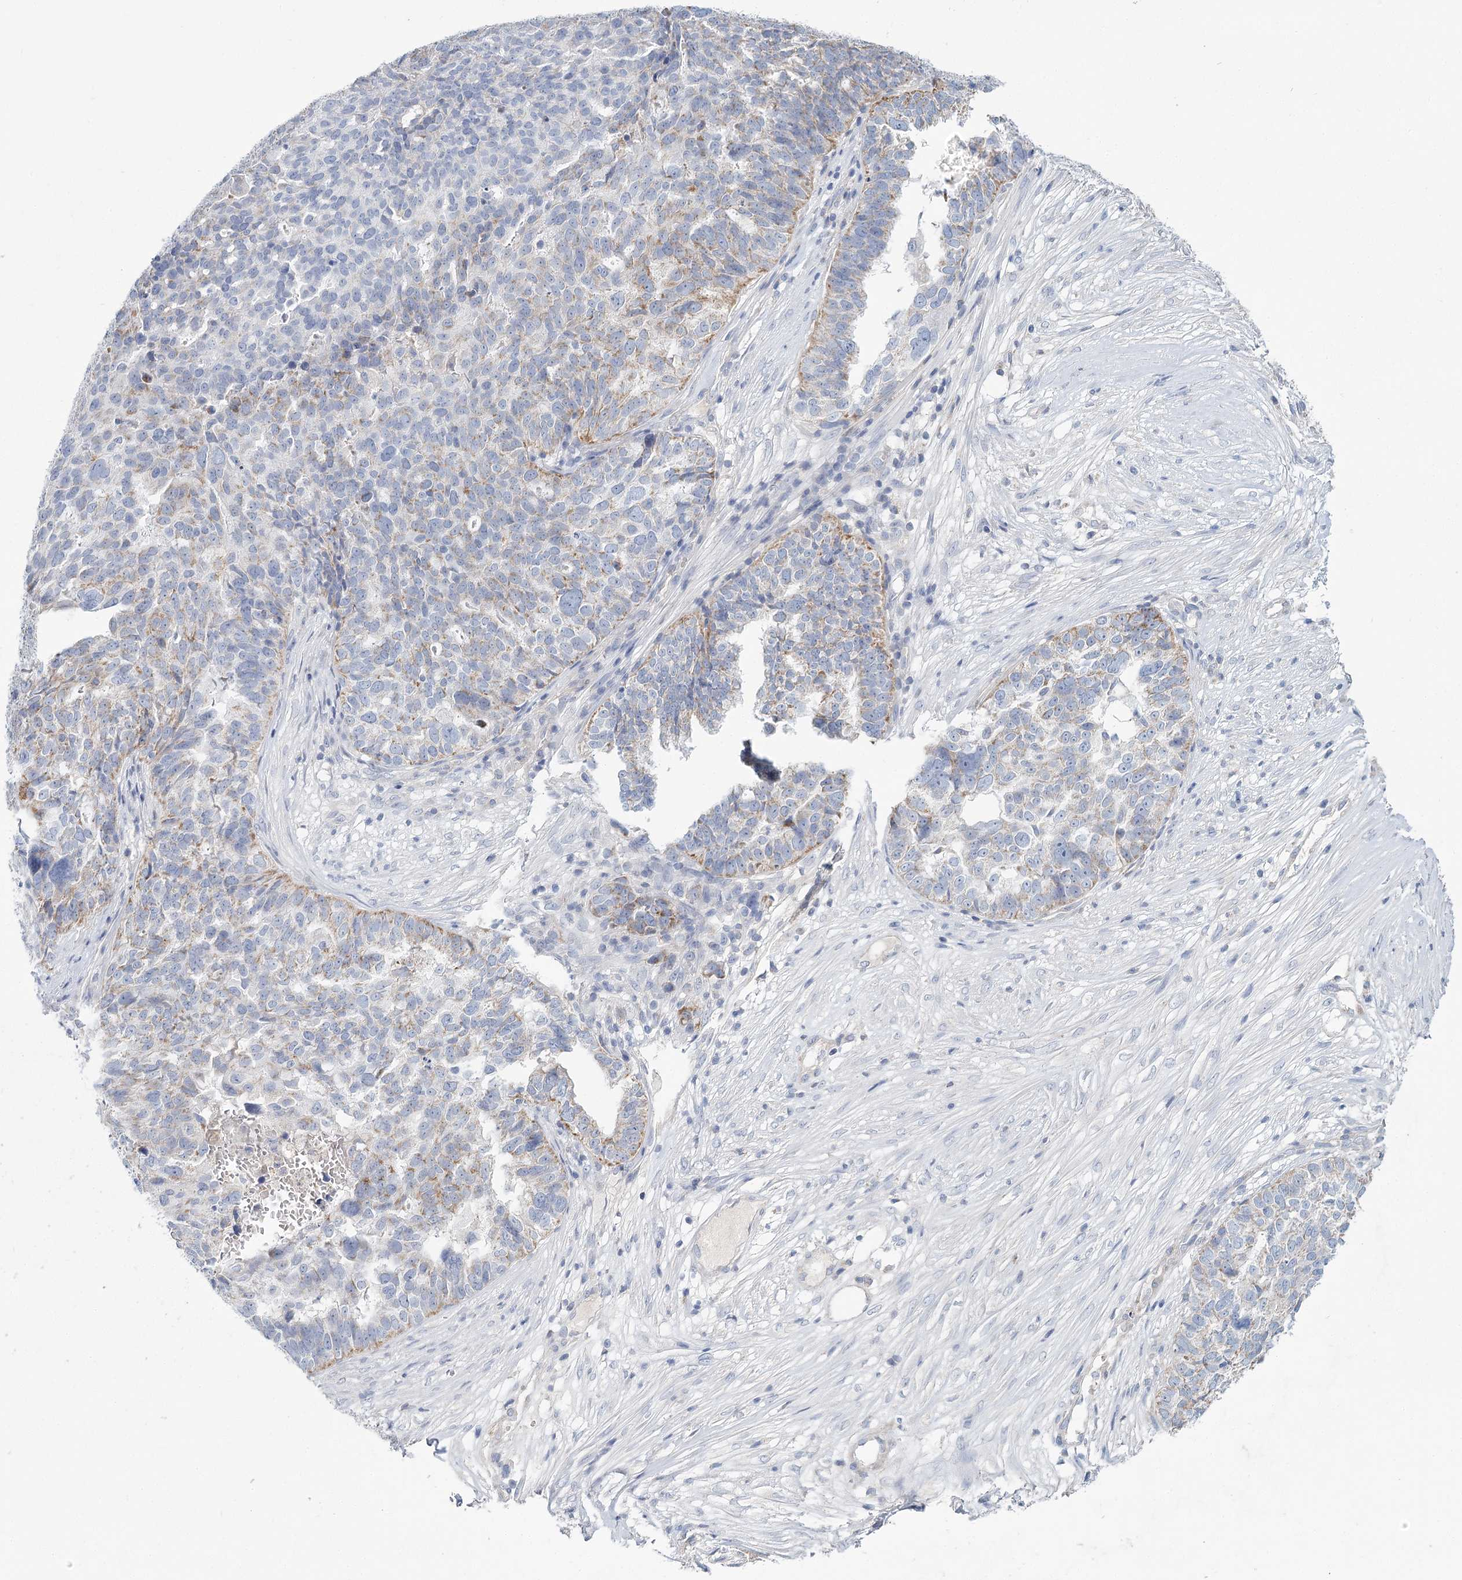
{"staining": {"intensity": "moderate", "quantity": "<25%", "location": "cytoplasmic/membranous"}, "tissue": "ovarian cancer", "cell_type": "Tumor cells", "image_type": "cancer", "snomed": [{"axis": "morphology", "description": "Cystadenocarcinoma, serous, NOS"}, {"axis": "topography", "description": "Ovary"}], "caption": "The image displays a brown stain indicating the presence of a protein in the cytoplasmic/membranous of tumor cells in serous cystadenocarcinoma (ovarian). (DAB (3,3'-diaminobenzidine) IHC, brown staining for protein, blue staining for nuclei).", "gene": "ARHGAP44", "patient": {"sex": "female", "age": 59}}